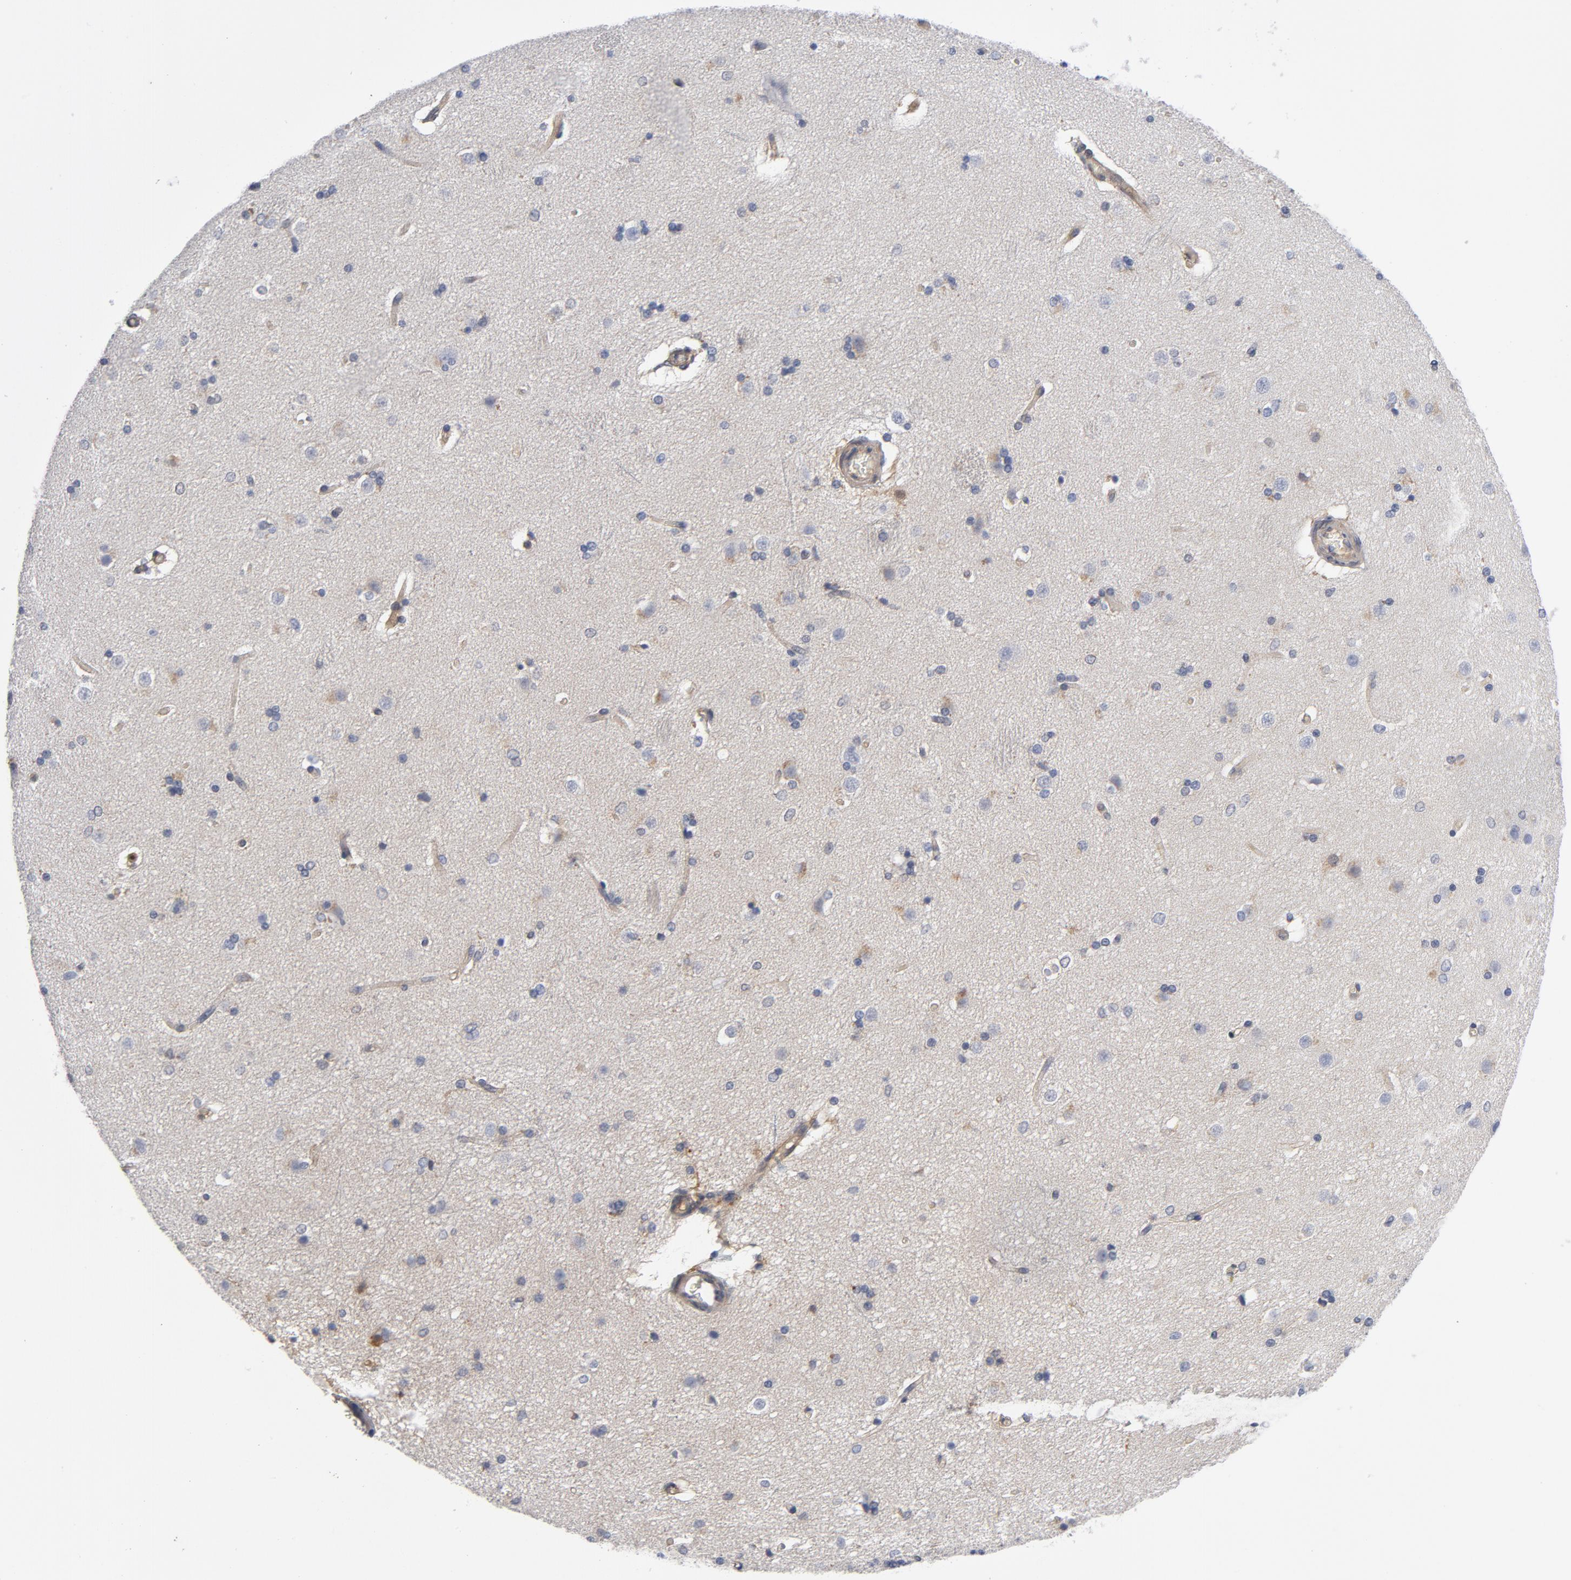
{"staining": {"intensity": "negative", "quantity": "none", "location": "none"}, "tissue": "caudate", "cell_type": "Glial cells", "image_type": "normal", "snomed": [{"axis": "morphology", "description": "Normal tissue, NOS"}, {"axis": "topography", "description": "Lateral ventricle wall"}], "caption": "This is an IHC photomicrograph of benign human caudate. There is no positivity in glial cells.", "gene": "TRADD", "patient": {"sex": "female", "age": 19}}